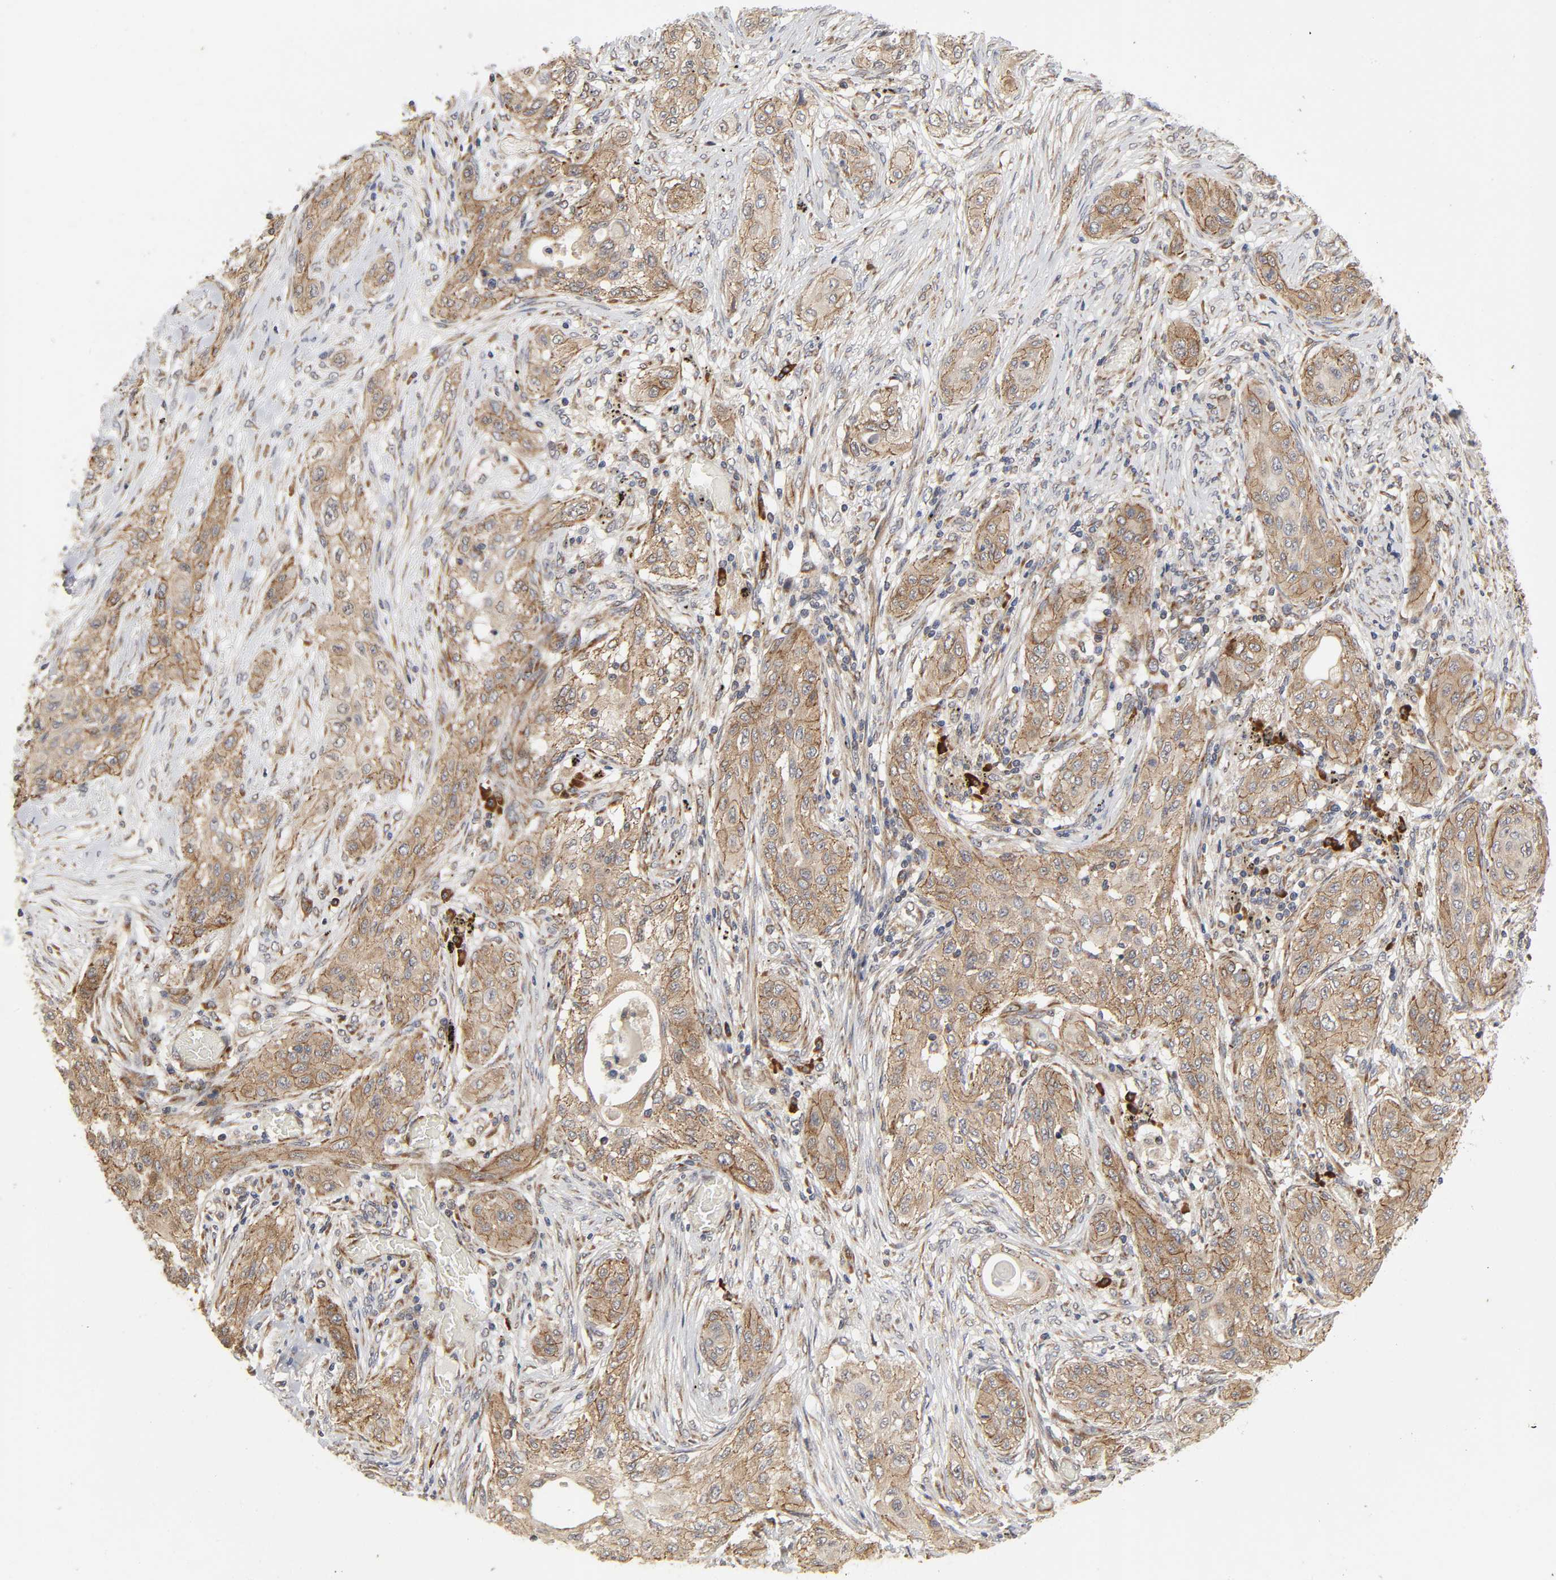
{"staining": {"intensity": "moderate", "quantity": ">75%", "location": "cytoplasmic/membranous"}, "tissue": "lung cancer", "cell_type": "Tumor cells", "image_type": "cancer", "snomed": [{"axis": "morphology", "description": "Squamous cell carcinoma, NOS"}, {"axis": "topography", "description": "Lung"}], "caption": "High-magnification brightfield microscopy of lung squamous cell carcinoma stained with DAB (3,3'-diaminobenzidine) (brown) and counterstained with hematoxylin (blue). tumor cells exhibit moderate cytoplasmic/membranous staining is present in approximately>75% of cells.", "gene": "SLC30A9", "patient": {"sex": "female", "age": 47}}